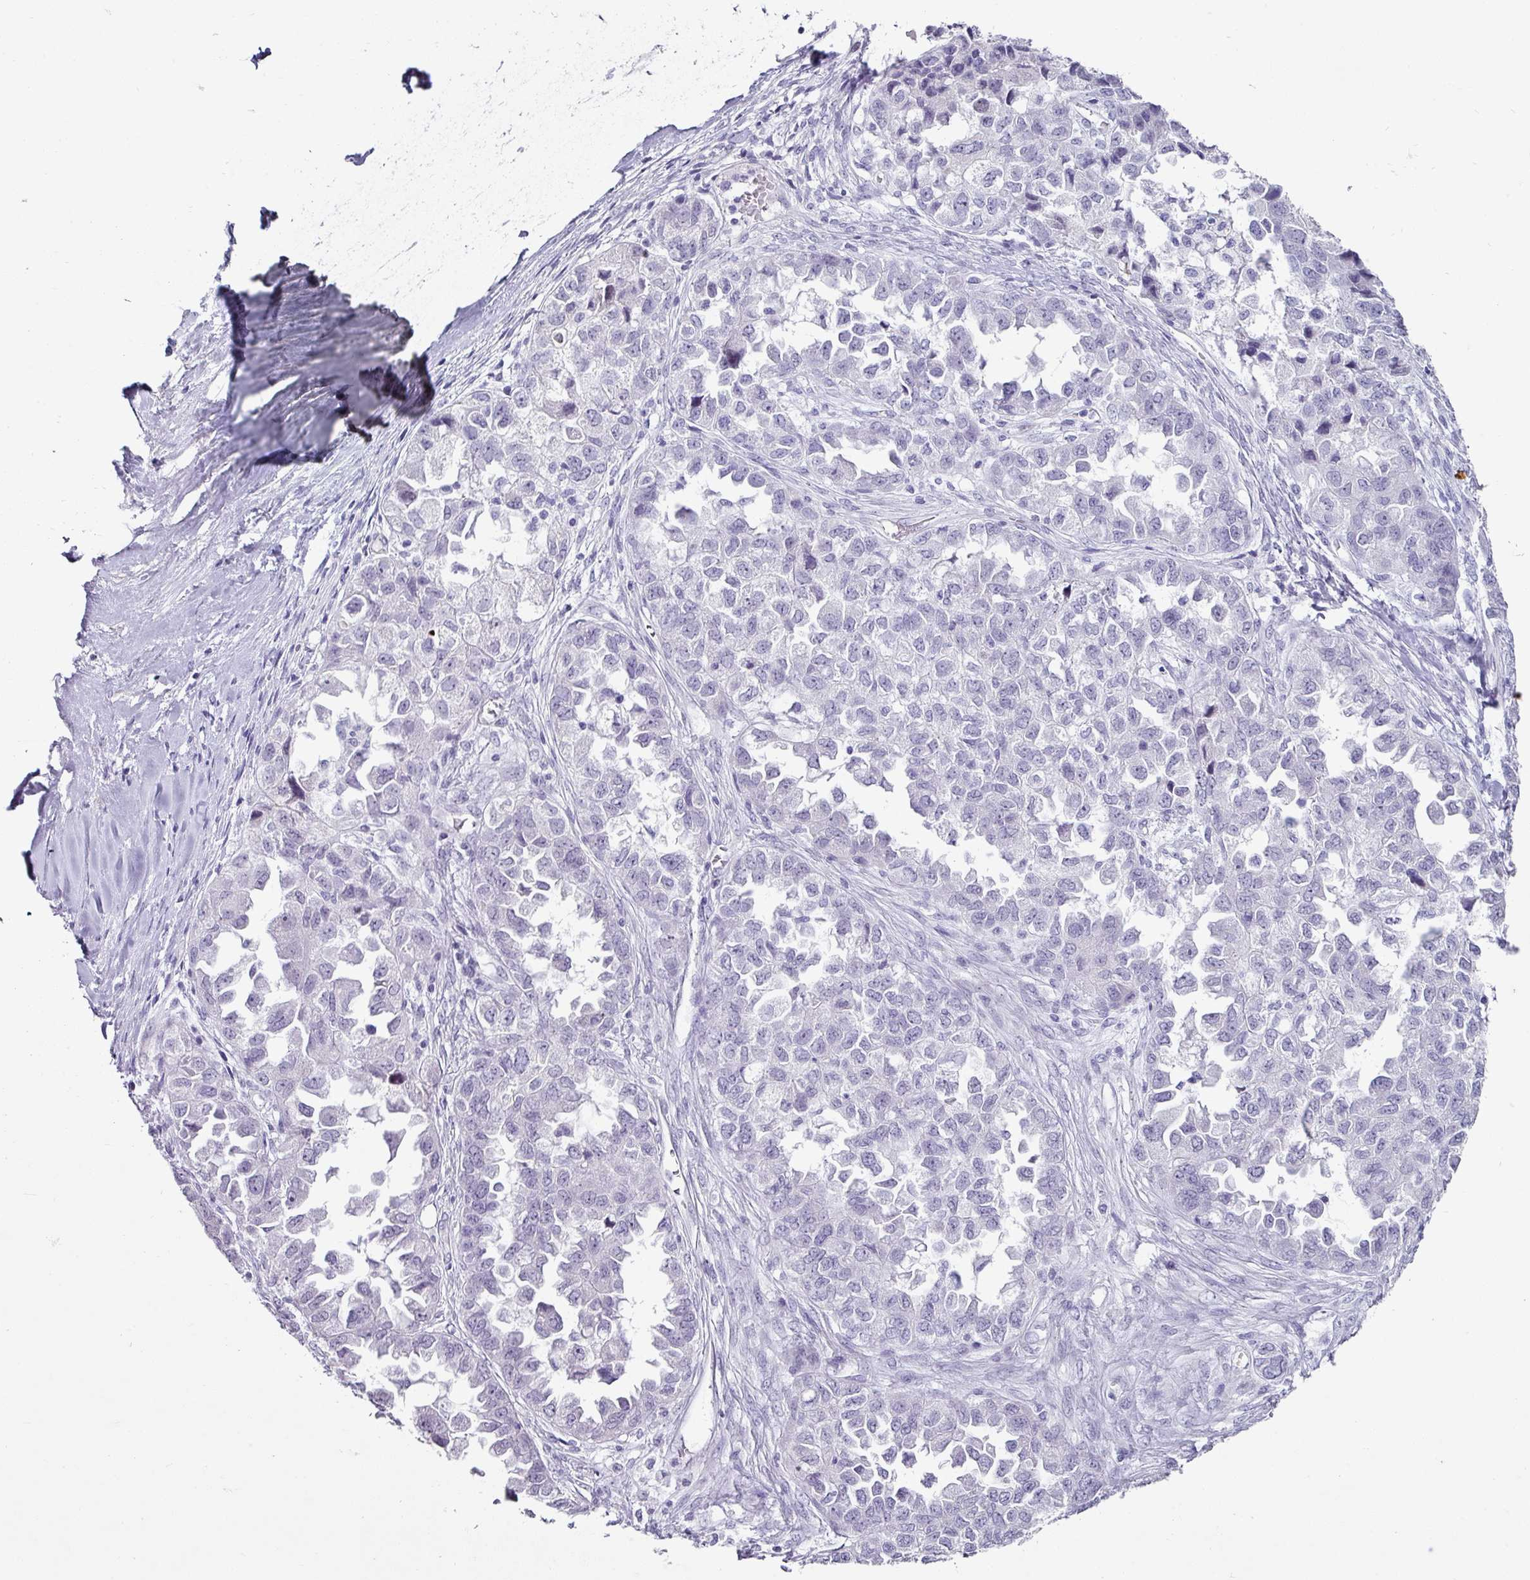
{"staining": {"intensity": "negative", "quantity": "none", "location": "none"}, "tissue": "ovarian cancer", "cell_type": "Tumor cells", "image_type": "cancer", "snomed": [{"axis": "morphology", "description": "Cystadenocarcinoma, serous, NOS"}, {"axis": "topography", "description": "Ovary"}], "caption": "Immunohistochemical staining of ovarian serous cystadenocarcinoma shows no significant expression in tumor cells.", "gene": "TRA2A", "patient": {"sex": "female", "age": 84}}